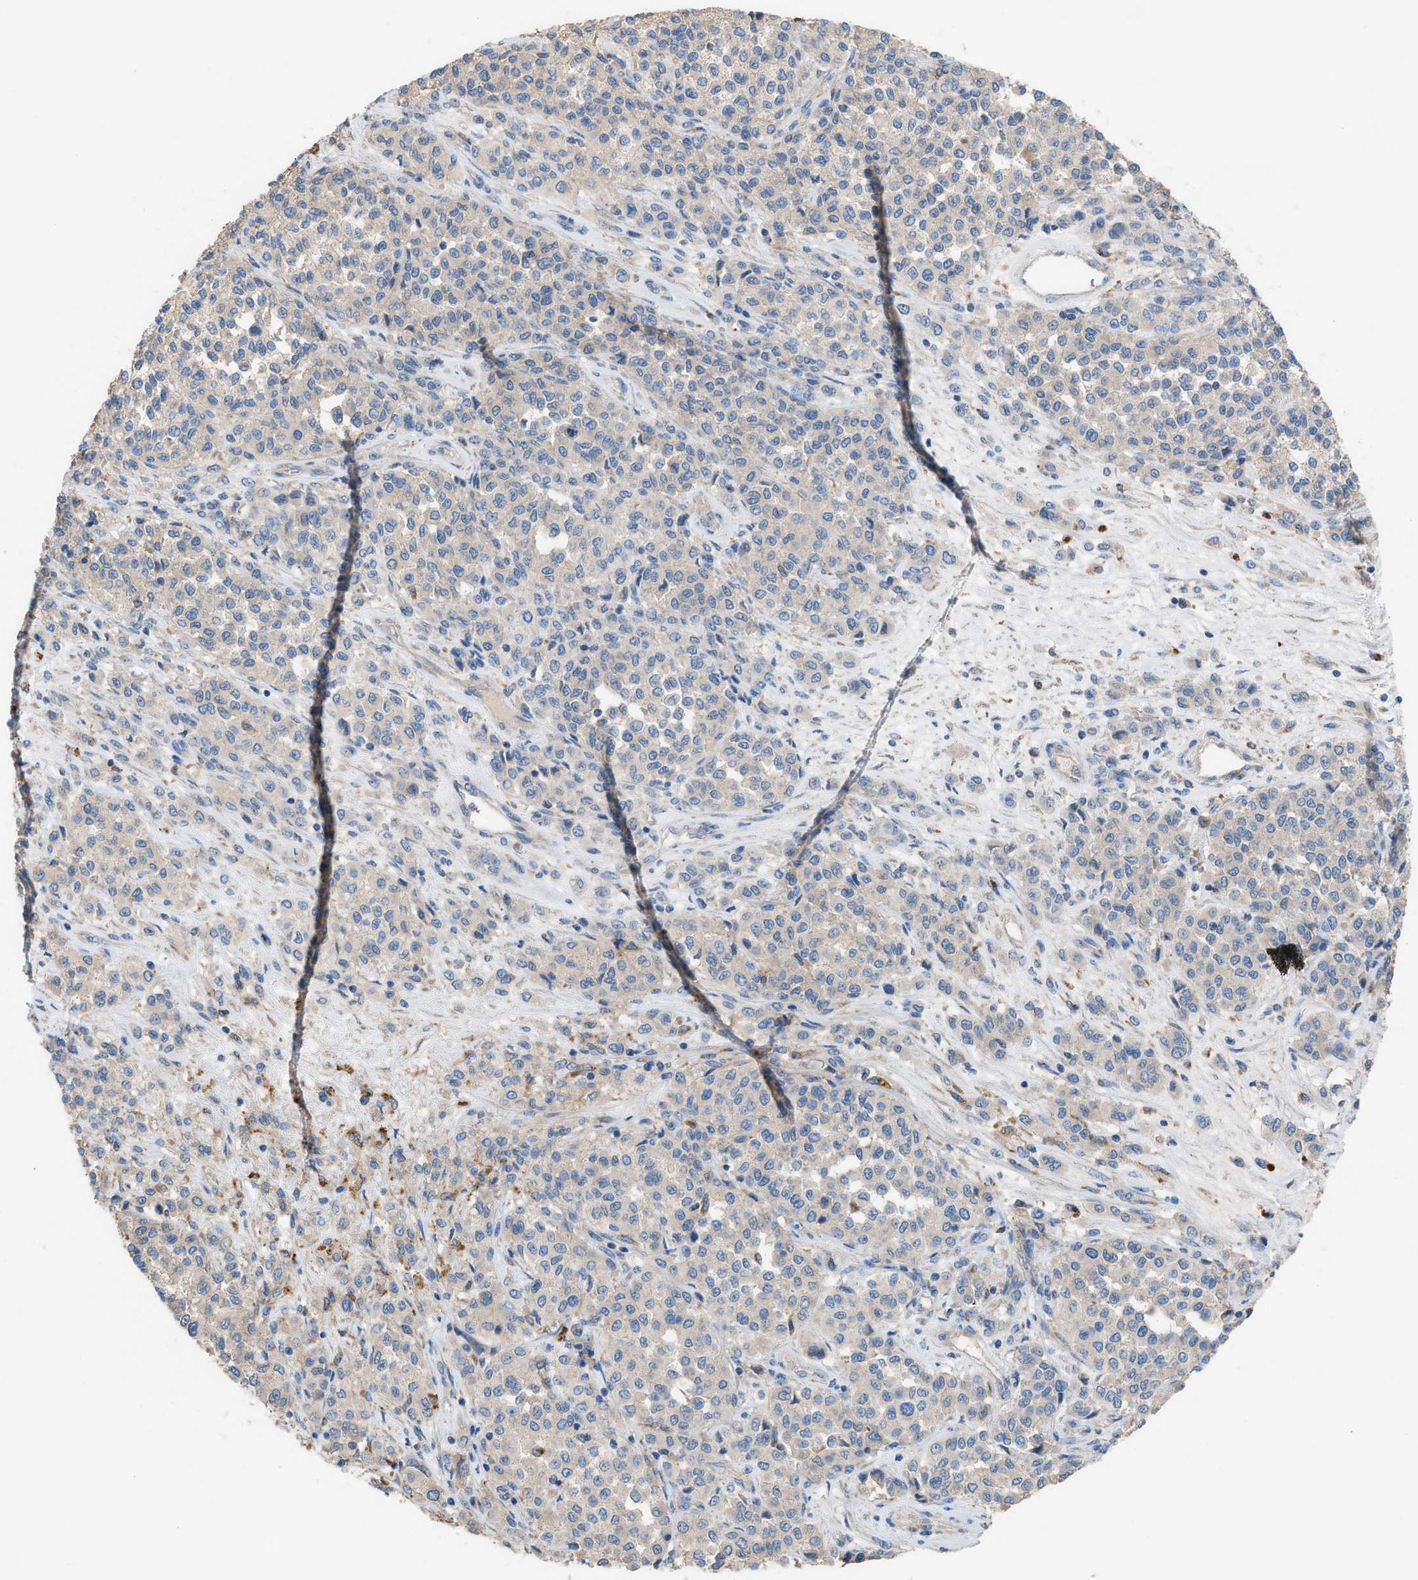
{"staining": {"intensity": "negative", "quantity": "none", "location": "none"}, "tissue": "melanoma", "cell_type": "Tumor cells", "image_type": "cancer", "snomed": [{"axis": "morphology", "description": "Malignant melanoma, Metastatic site"}, {"axis": "topography", "description": "Pancreas"}], "caption": "Malignant melanoma (metastatic site) was stained to show a protein in brown. There is no significant expression in tumor cells.", "gene": "AOAH", "patient": {"sex": "female", "age": 30}}